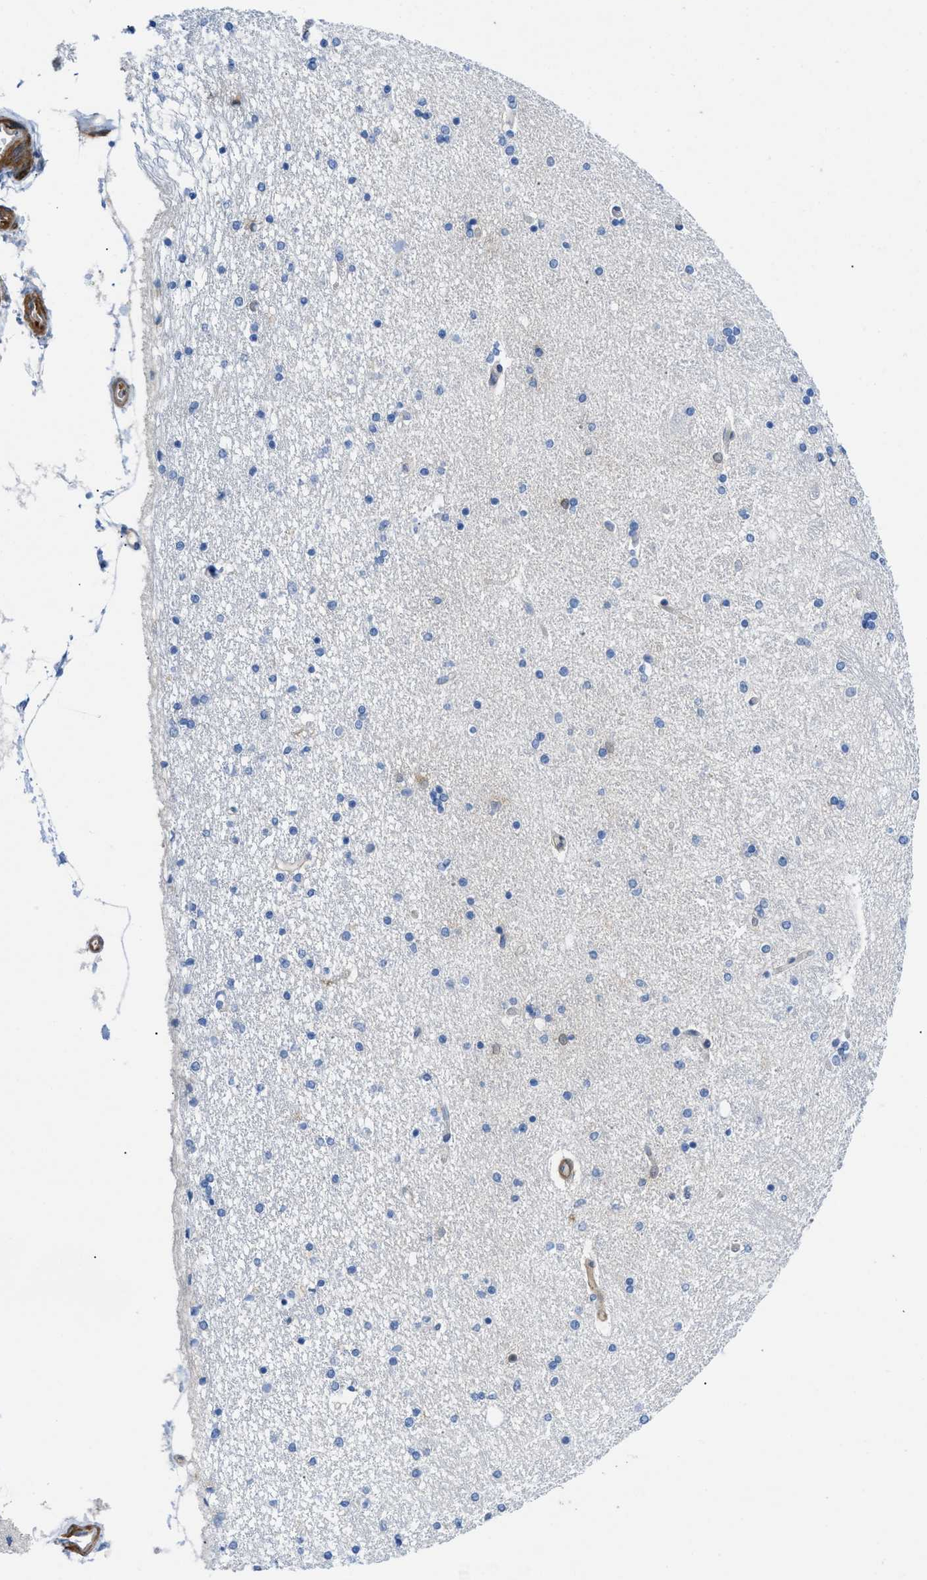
{"staining": {"intensity": "negative", "quantity": "none", "location": "none"}, "tissue": "hippocampus", "cell_type": "Glial cells", "image_type": "normal", "snomed": [{"axis": "morphology", "description": "Normal tissue, NOS"}, {"axis": "topography", "description": "Hippocampus"}], "caption": "Immunohistochemistry photomicrograph of unremarkable hippocampus: human hippocampus stained with DAB demonstrates no significant protein staining in glial cells.", "gene": "PDLIM5", "patient": {"sex": "female", "age": 54}}